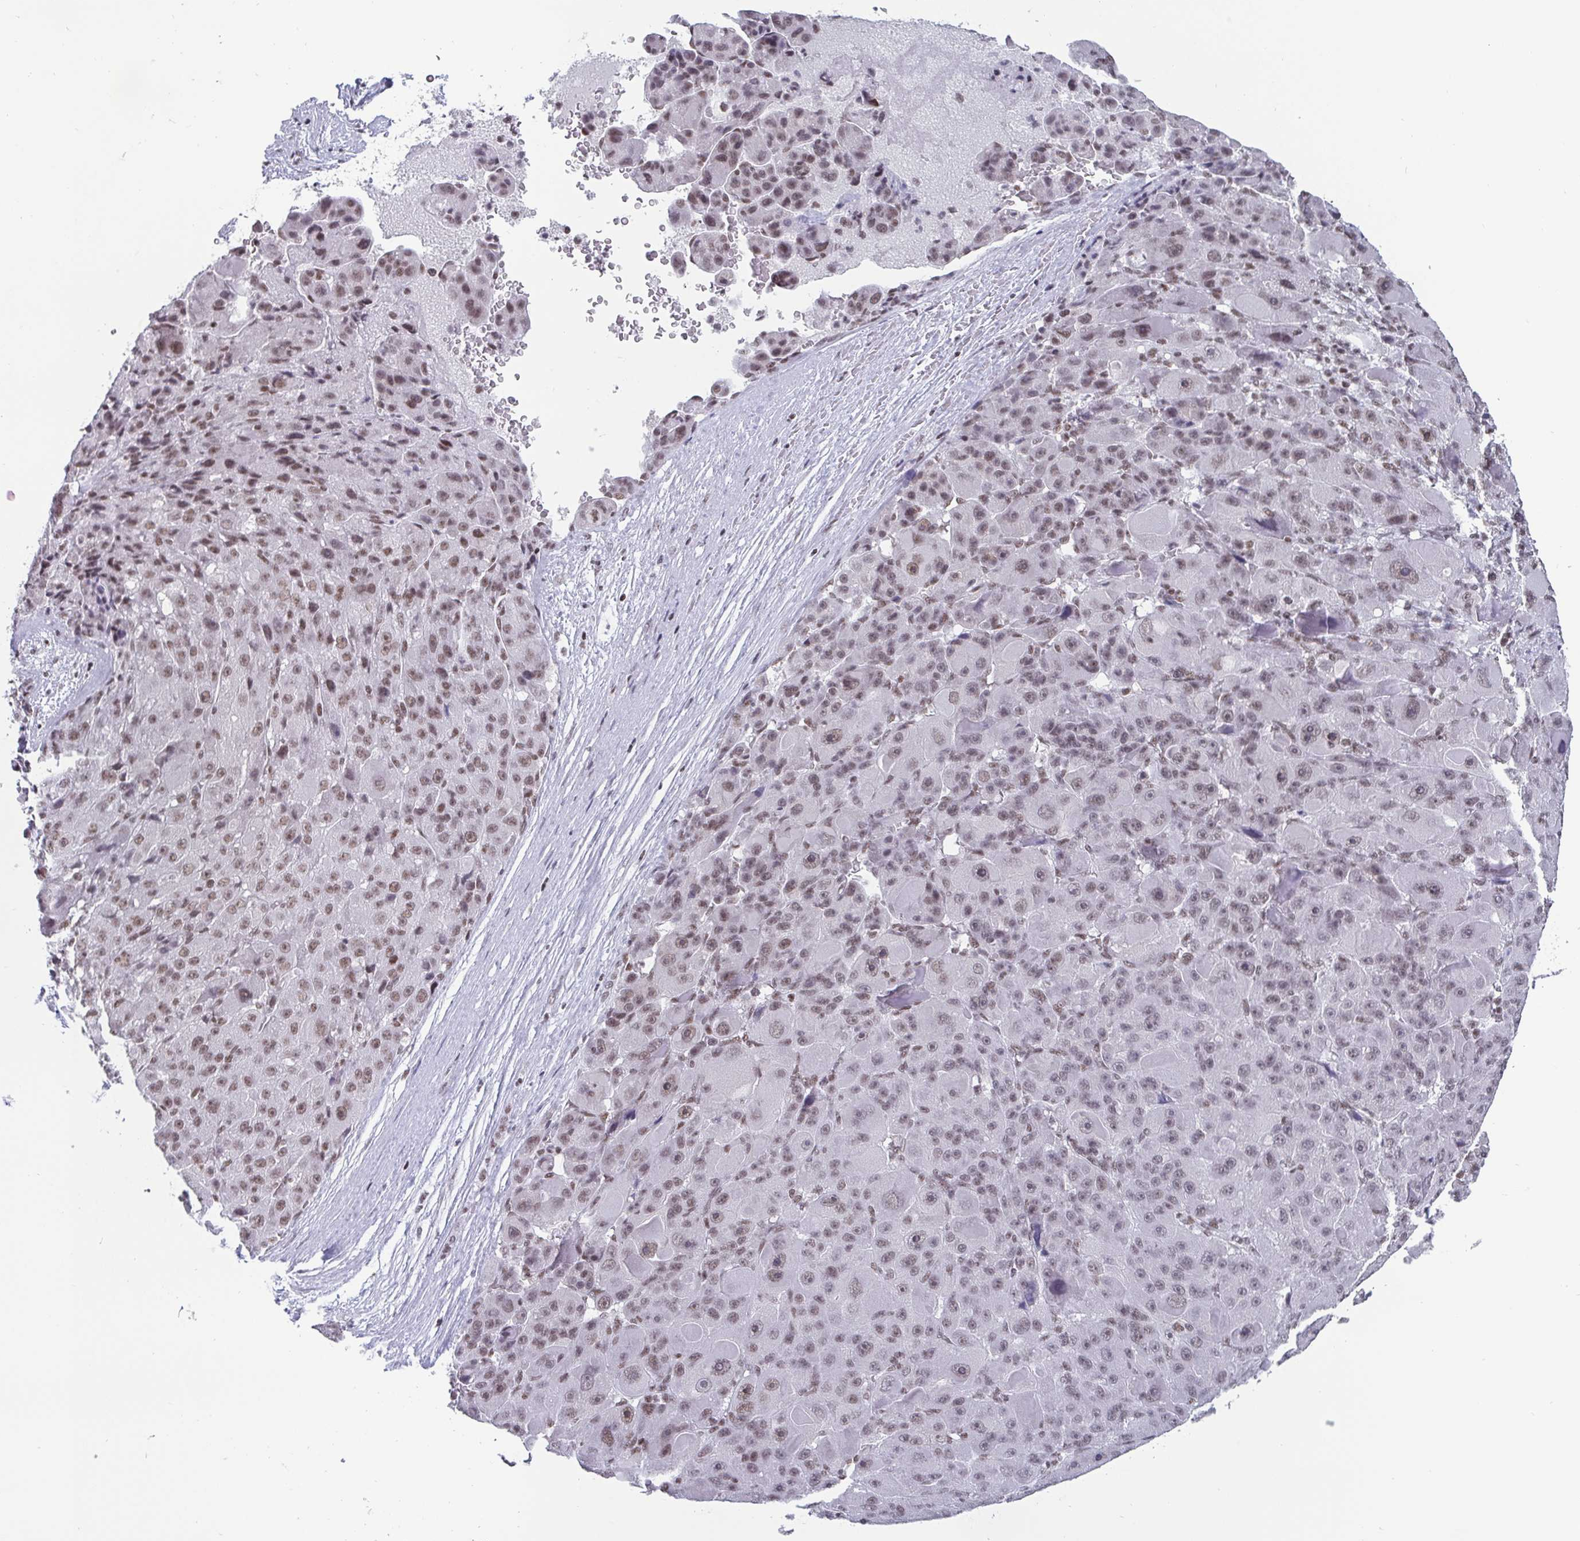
{"staining": {"intensity": "weak", "quantity": ">75%", "location": "nuclear"}, "tissue": "liver cancer", "cell_type": "Tumor cells", "image_type": "cancer", "snomed": [{"axis": "morphology", "description": "Carcinoma, Hepatocellular, NOS"}, {"axis": "topography", "description": "Liver"}], "caption": "There is low levels of weak nuclear staining in tumor cells of liver hepatocellular carcinoma, as demonstrated by immunohistochemical staining (brown color).", "gene": "CTCF", "patient": {"sex": "male", "age": 76}}